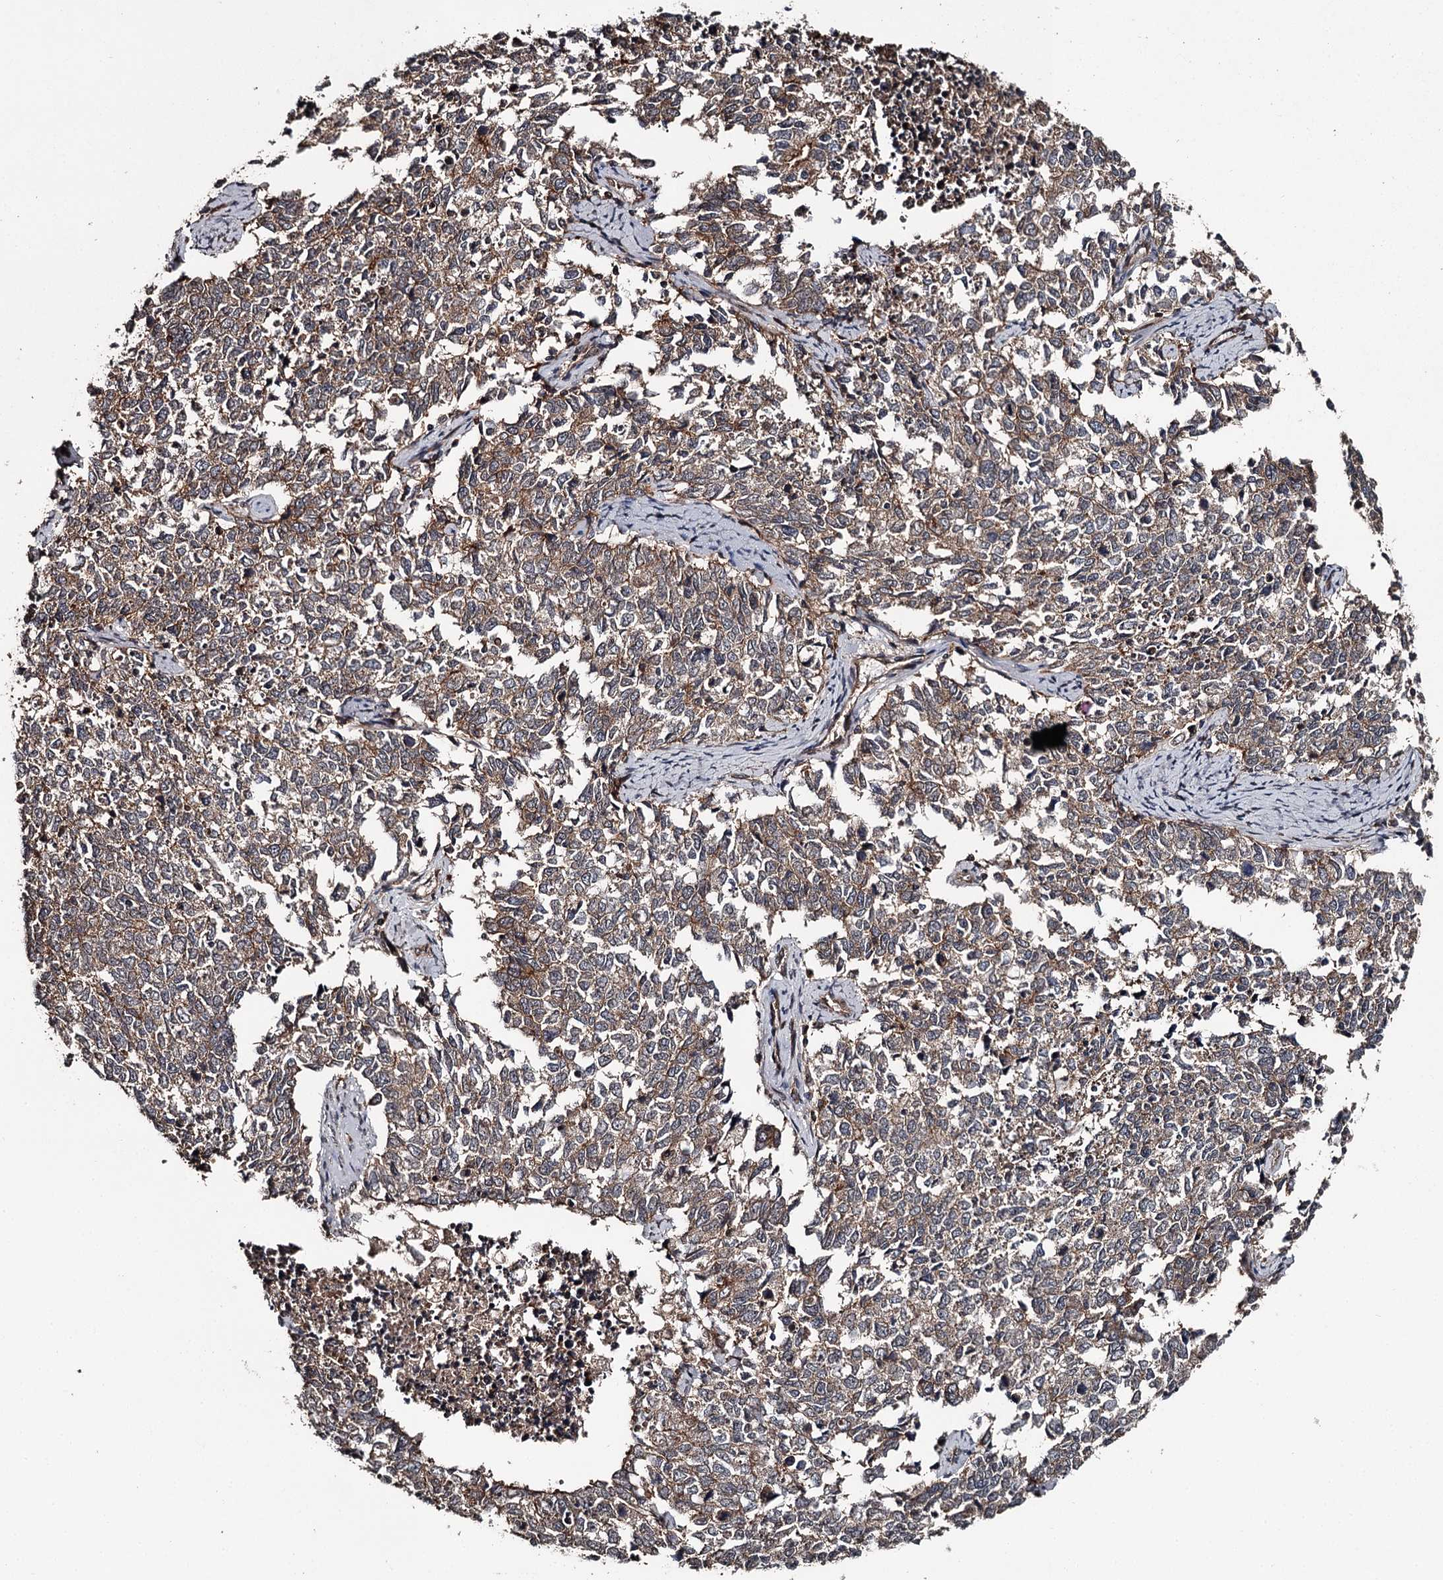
{"staining": {"intensity": "moderate", "quantity": "25%-75%", "location": "cytoplasmic/membranous"}, "tissue": "cervical cancer", "cell_type": "Tumor cells", "image_type": "cancer", "snomed": [{"axis": "morphology", "description": "Squamous cell carcinoma, NOS"}, {"axis": "topography", "description": "Cervix"}], "caption": "Cervical cancer stained with DAB immunohistochemistry (IHC) displays medium levels of moderate cytoplasmic/membranous positivity in about 25%-75% of tumor cells.", "gene": "RAB21", "patient": {"sex": "female", "age": 63}}